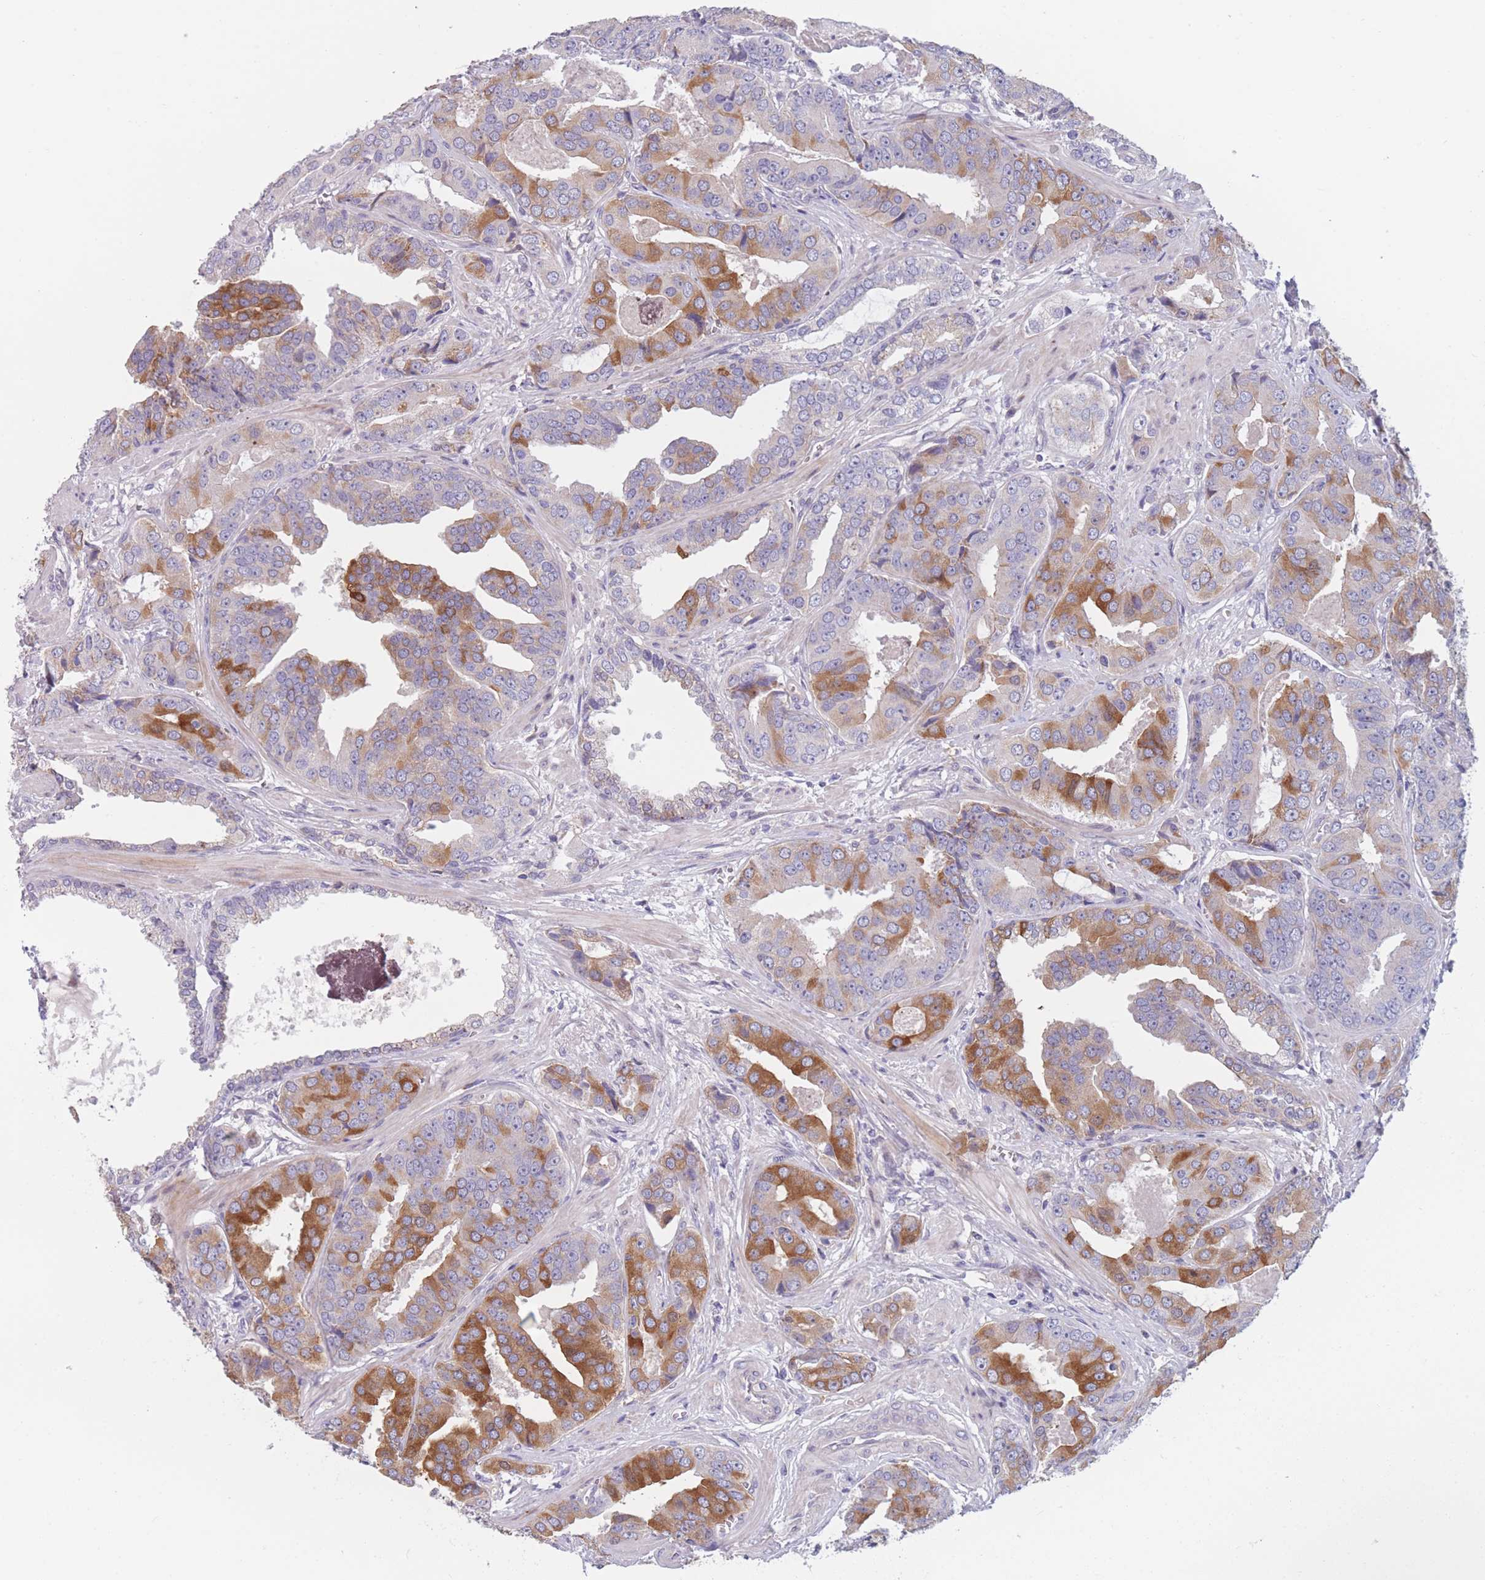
{"staining": {"intensity": "moderate", "quantity": "25%-75%", "location": "cytoplasmic/membranous"}, "tissue": "prostate cancer", "cell_type": "Tumor cells", "image_type": "cancer", "snomed": [{"axis": "morphology", "description": "Adenocarcinoma, High grade"}, {"axis": "topography", "description": "Prostate"}], "caption": "The image reveals immunohistochemical staining of prostate high-grade adenocarcinoma. There is moderate cytoplasmic/membranous expression is appreciated in approximately 25%-75% of tumor cells.", "gene": "PDE4A", "patient": {"sex": "male", "age": 71}}